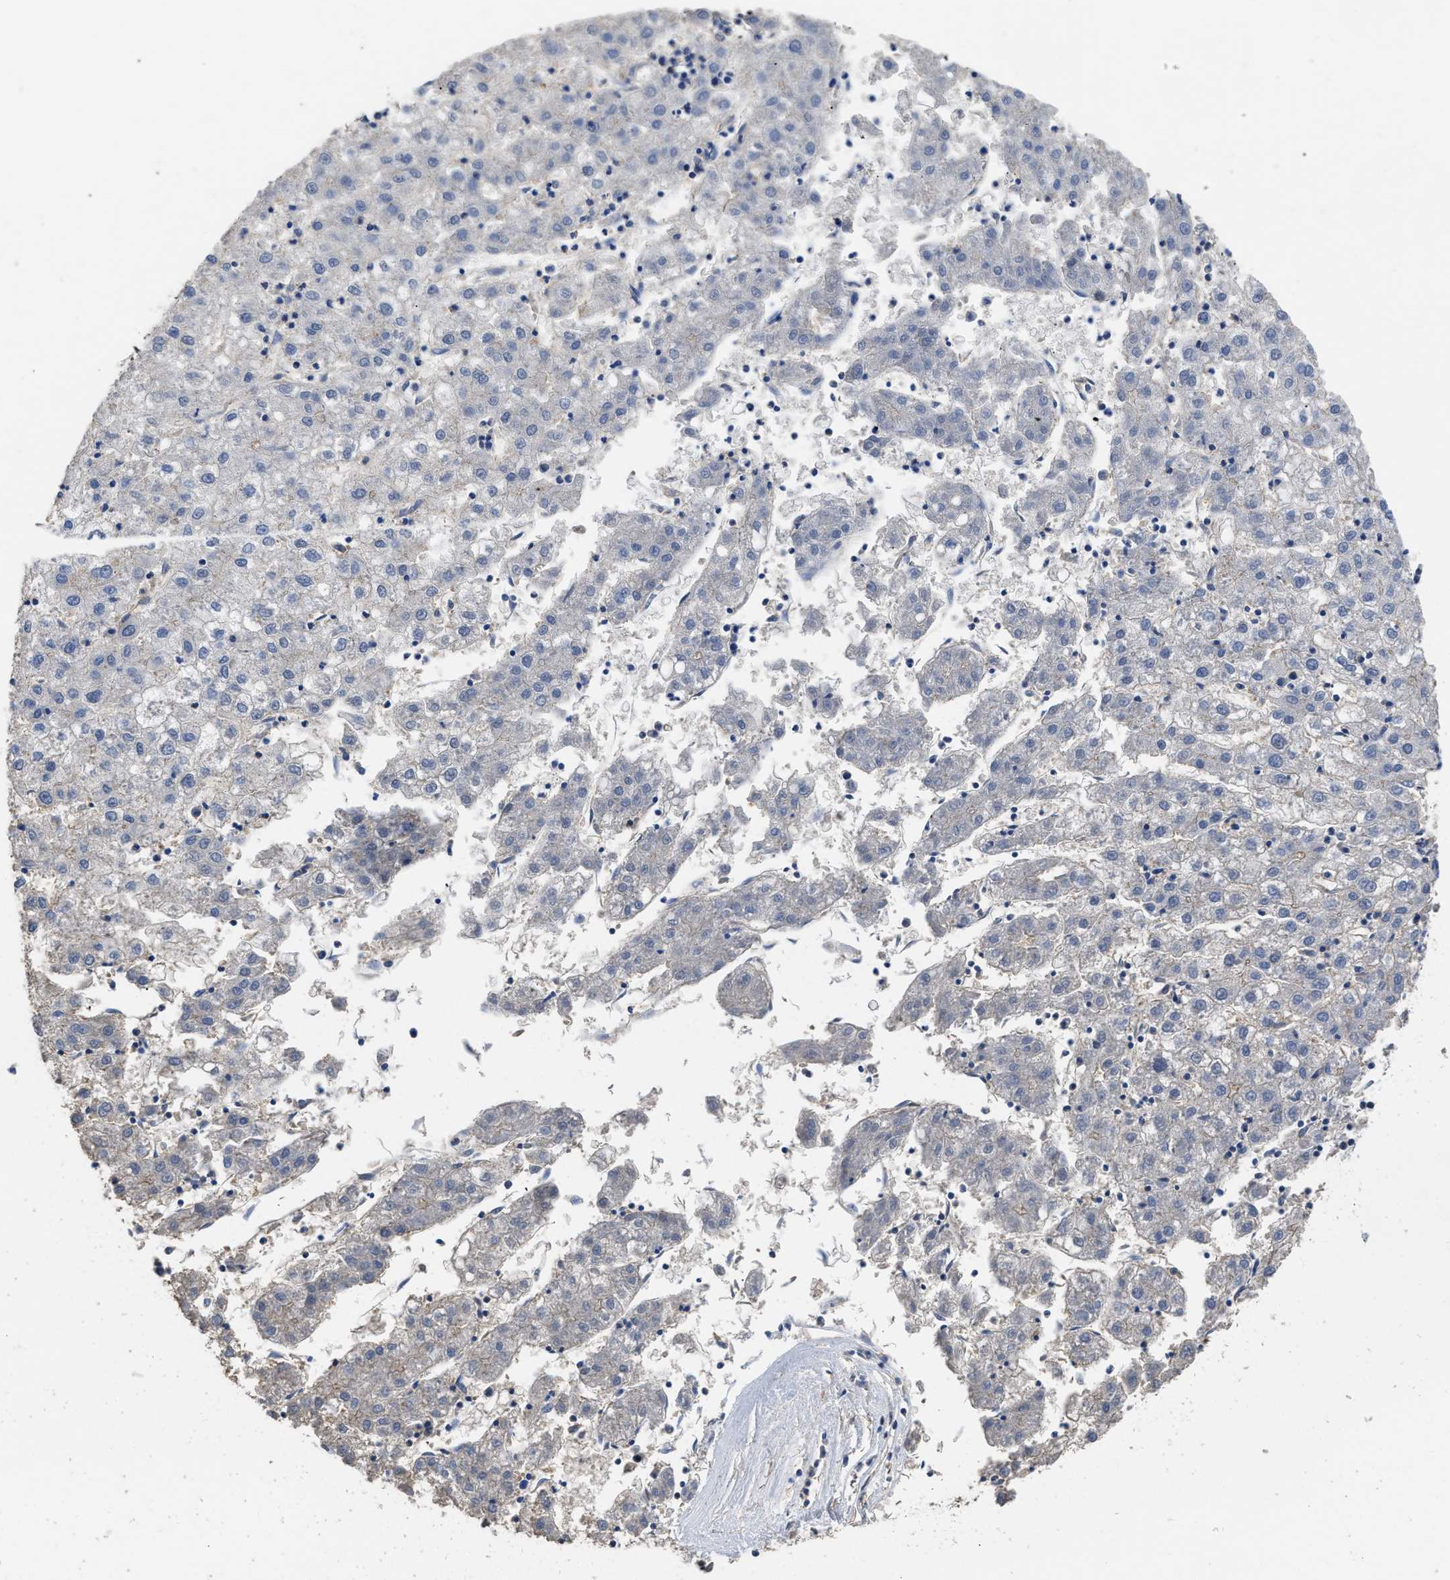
{"staining": {"intensity": "negative", "quantity": "none", "location": "none"}, "tissue": "liver cancer", "cell_type": "Tumor cells", "image_type": "cancer", "snomed": [{"axis": "morphology", "description": "Carcinoma, Hepatocellular, NOS"}, {"axis": "topography", "description": "Liver"}], "caption": "Micrograph shows no significant protein expression in tumor cells of liver cancer (hepatocellular carcinoma).", "gene": "USP4", "patient": {"sex": "male", "age": 72}}